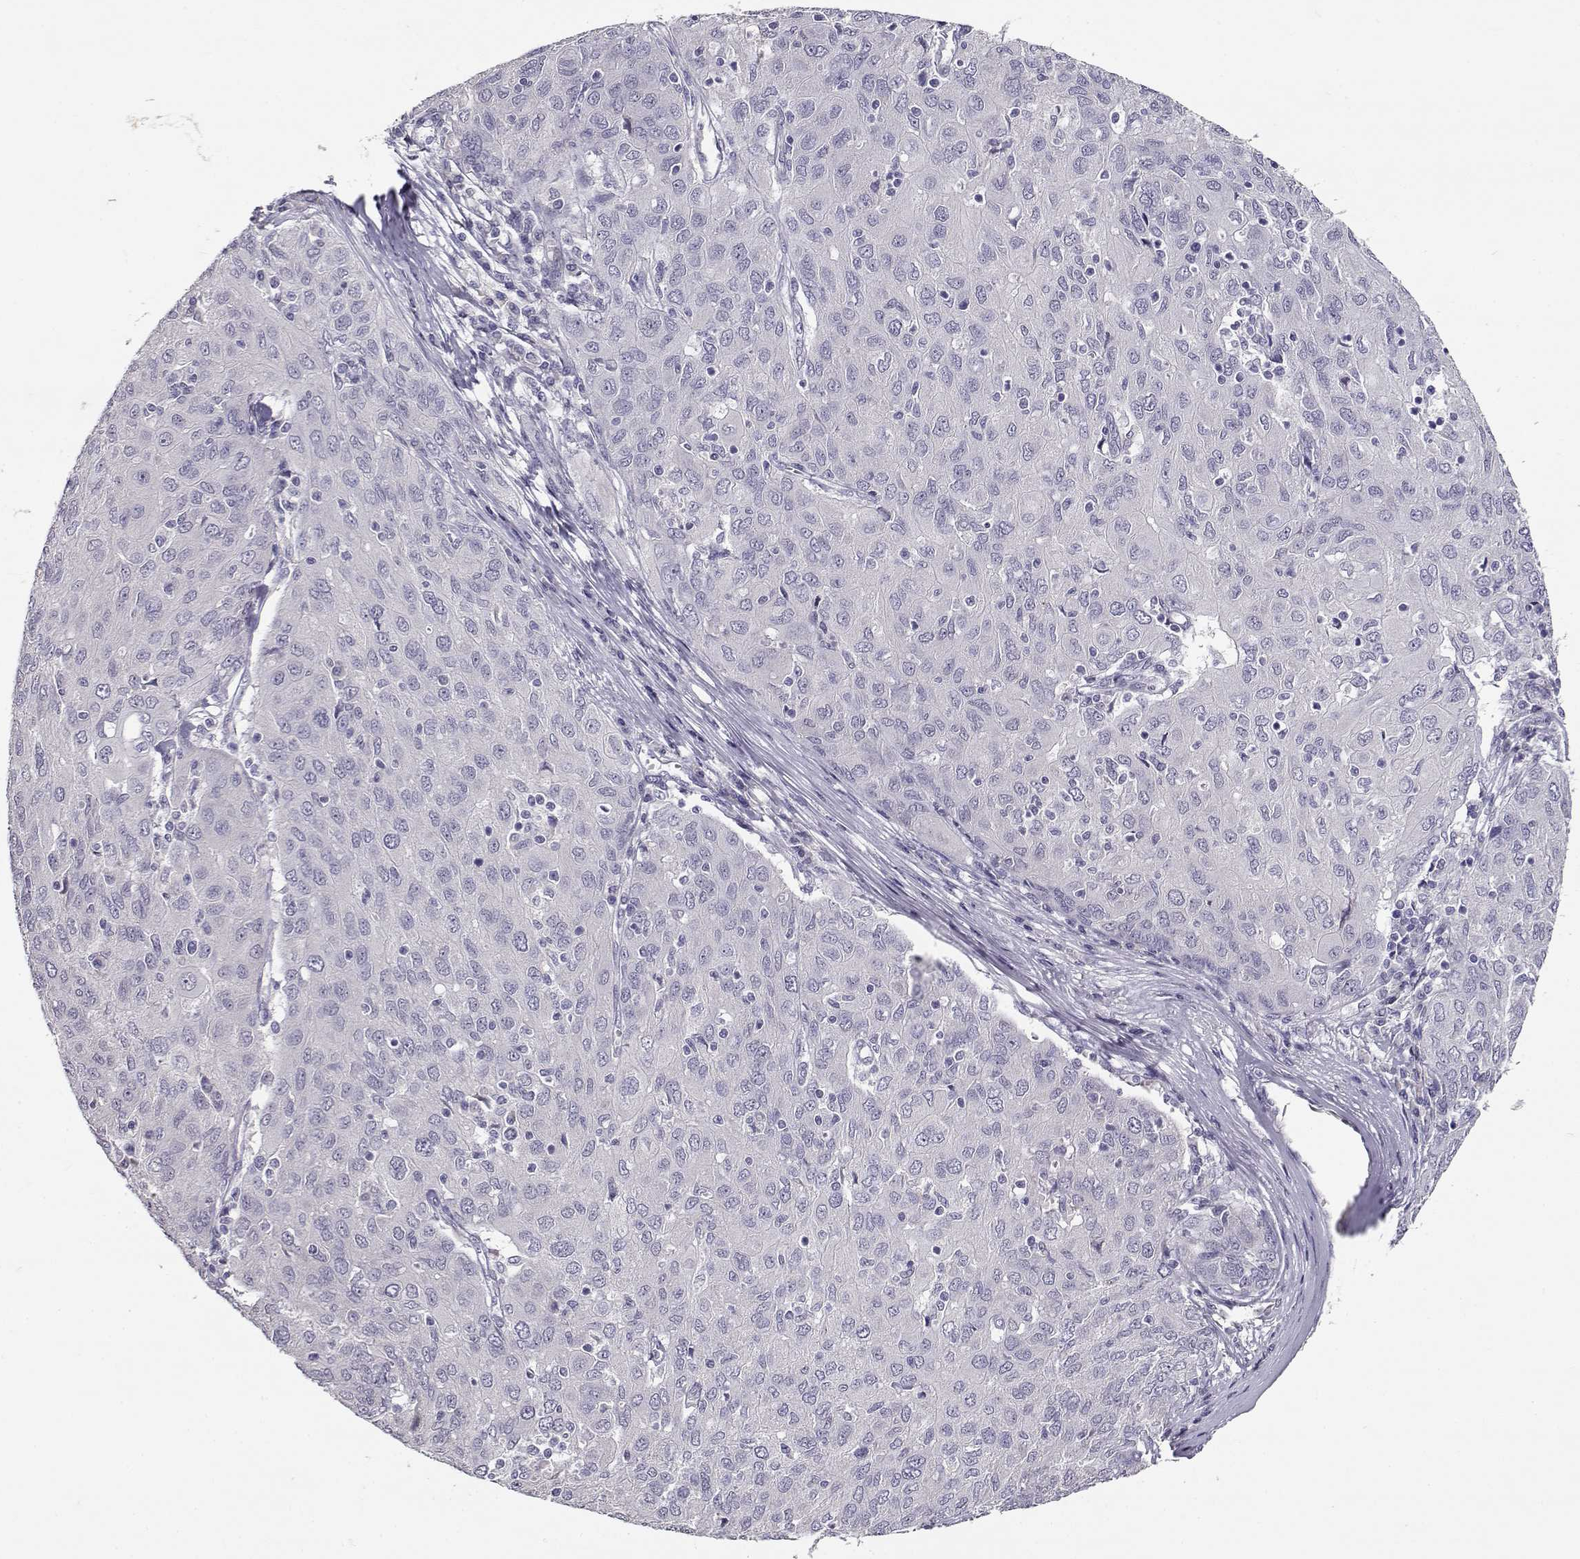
{"staining": {"intensity": "negative", "quantity": "none", "location": "none"}, "tissue": "ovarian cancer", "cell_type": "Tumor cells", "image_type": "cancer", "snomed": [{"axis": "morphology", "description": "Carcinoma, endometroid"}, {"axis": "topography", "description": "Ovary"}], "caption": "Human ovarian endometroid carcinoma stained for a protein using immunohistochemistry exhibits no positivity in tumor cells.", "gene": "RHOXF2", "patient": {"sex": "female", "age": 50}}